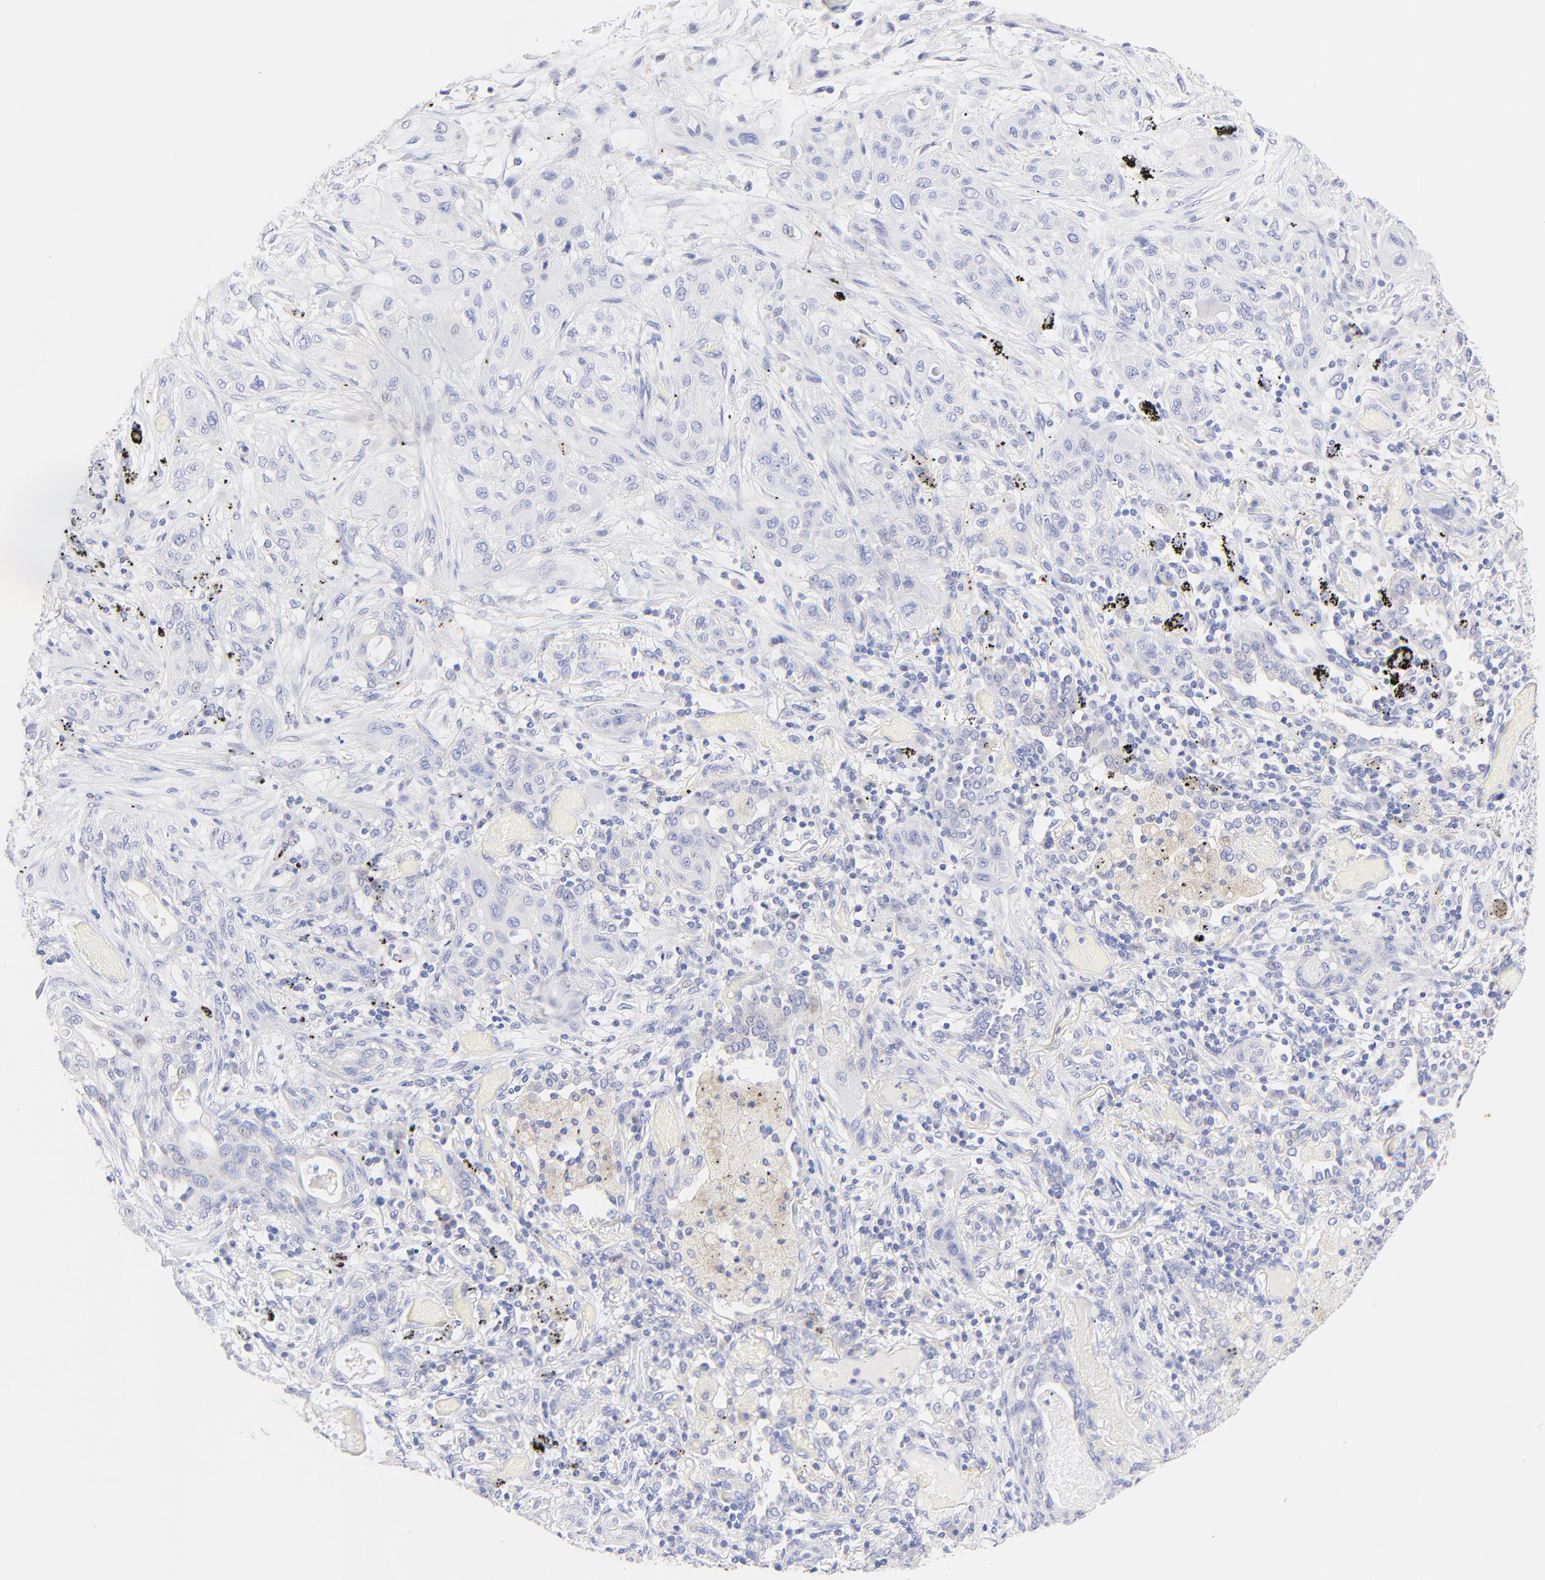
{"staining": {"intensity": "negative", "quantity": "none", "location": "none"}, "tissue": "lung cancer", "cell_type": "Tumor cells", "image_type": "cancer", "snomed": [{"axis": "morphology", "description": "Squamous cell carcinoma, NOS"}, {"axis": "topography", "description": "Lung"}], "caption": "The micrograph demonstrates no staining of tumor cells in lung cancer (squamous cell carcinoma).", "gene": "EBP", "patient": {"sex": "female", "age": 47}}